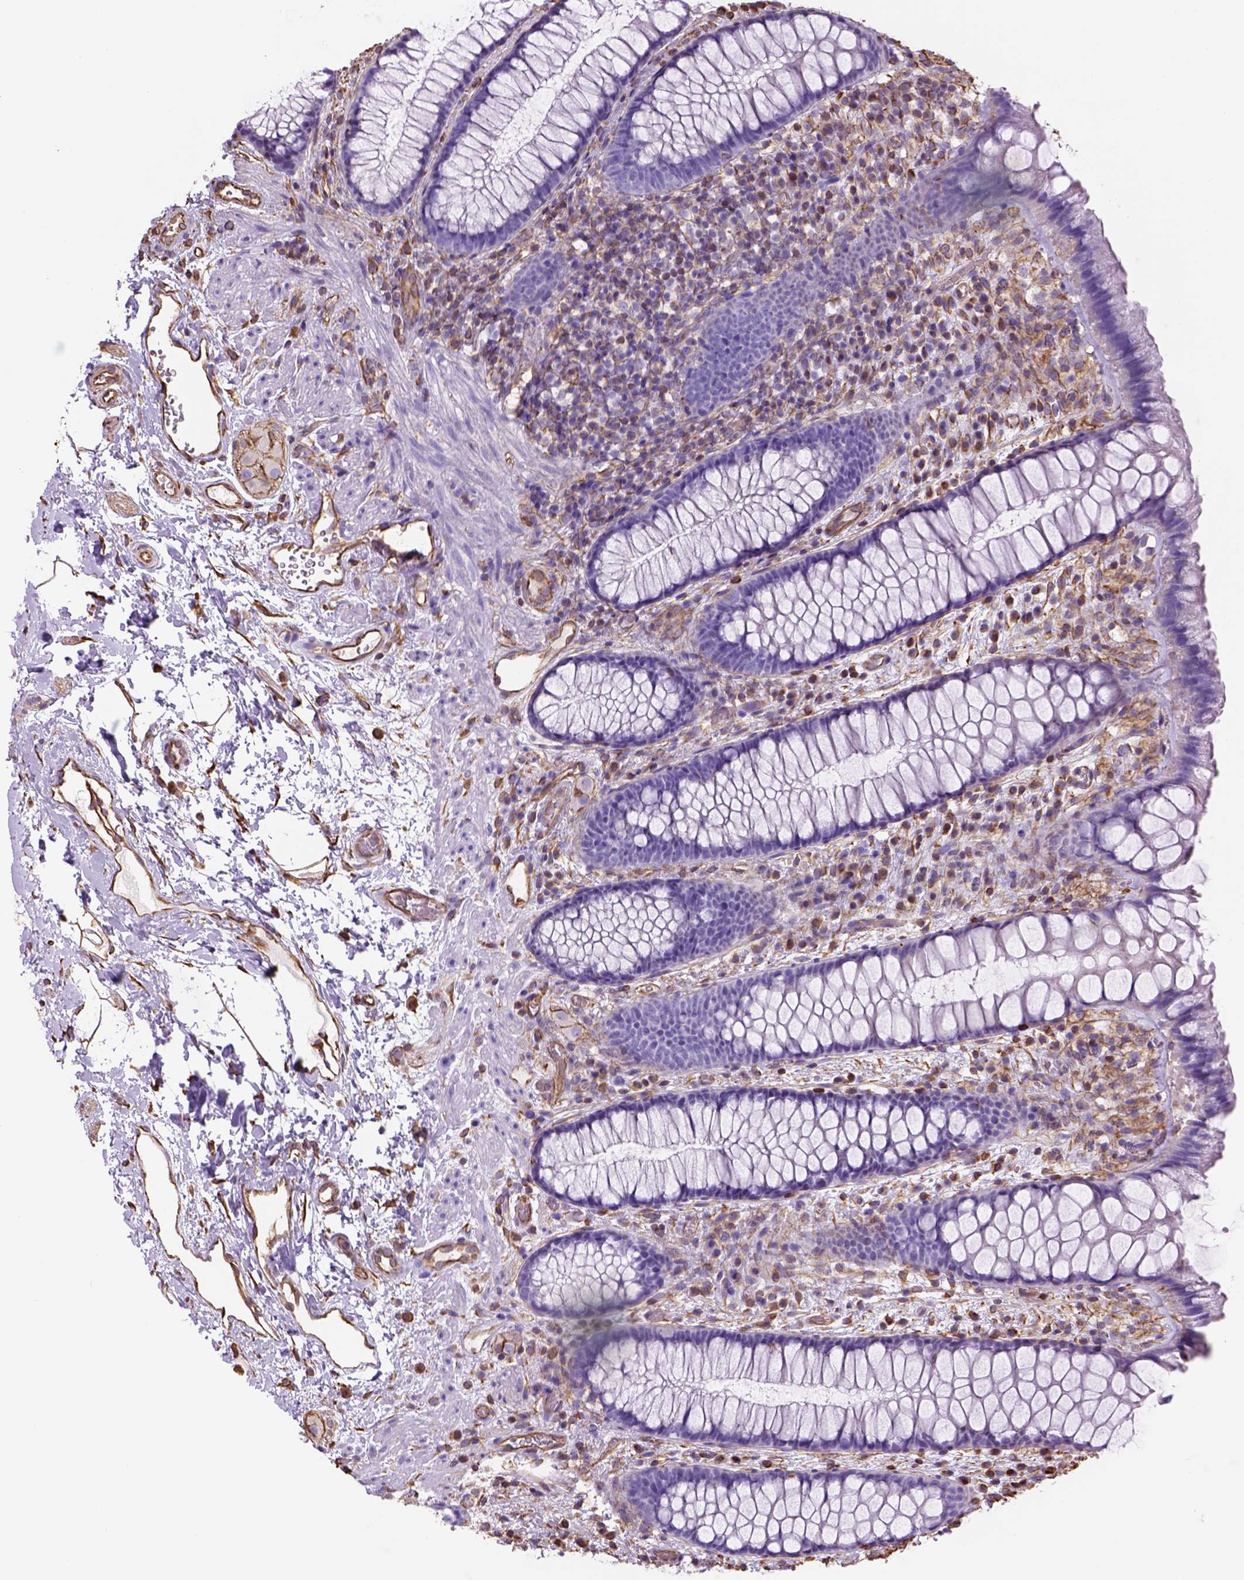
{"staining": {"intensity": "negative", "quantity": "none", "location": "none"}, "tissue": "rectum", "cell_type": "Glandular cells", "image_type": "normal", "snomed": [{"axis": "morphology", "description": "Normal tissue, NOS"}, {"axis": "topography", "description": "Rectum"}], "caption": "An image of rectum stained for a protein shows no brown staining in glandular cells. (Brightfield microscopy of DAB immunohistochemistry (IHC) at high magnification).", "gene": "ZZZ3", "patient": {"sex": "female", "age": 62}}